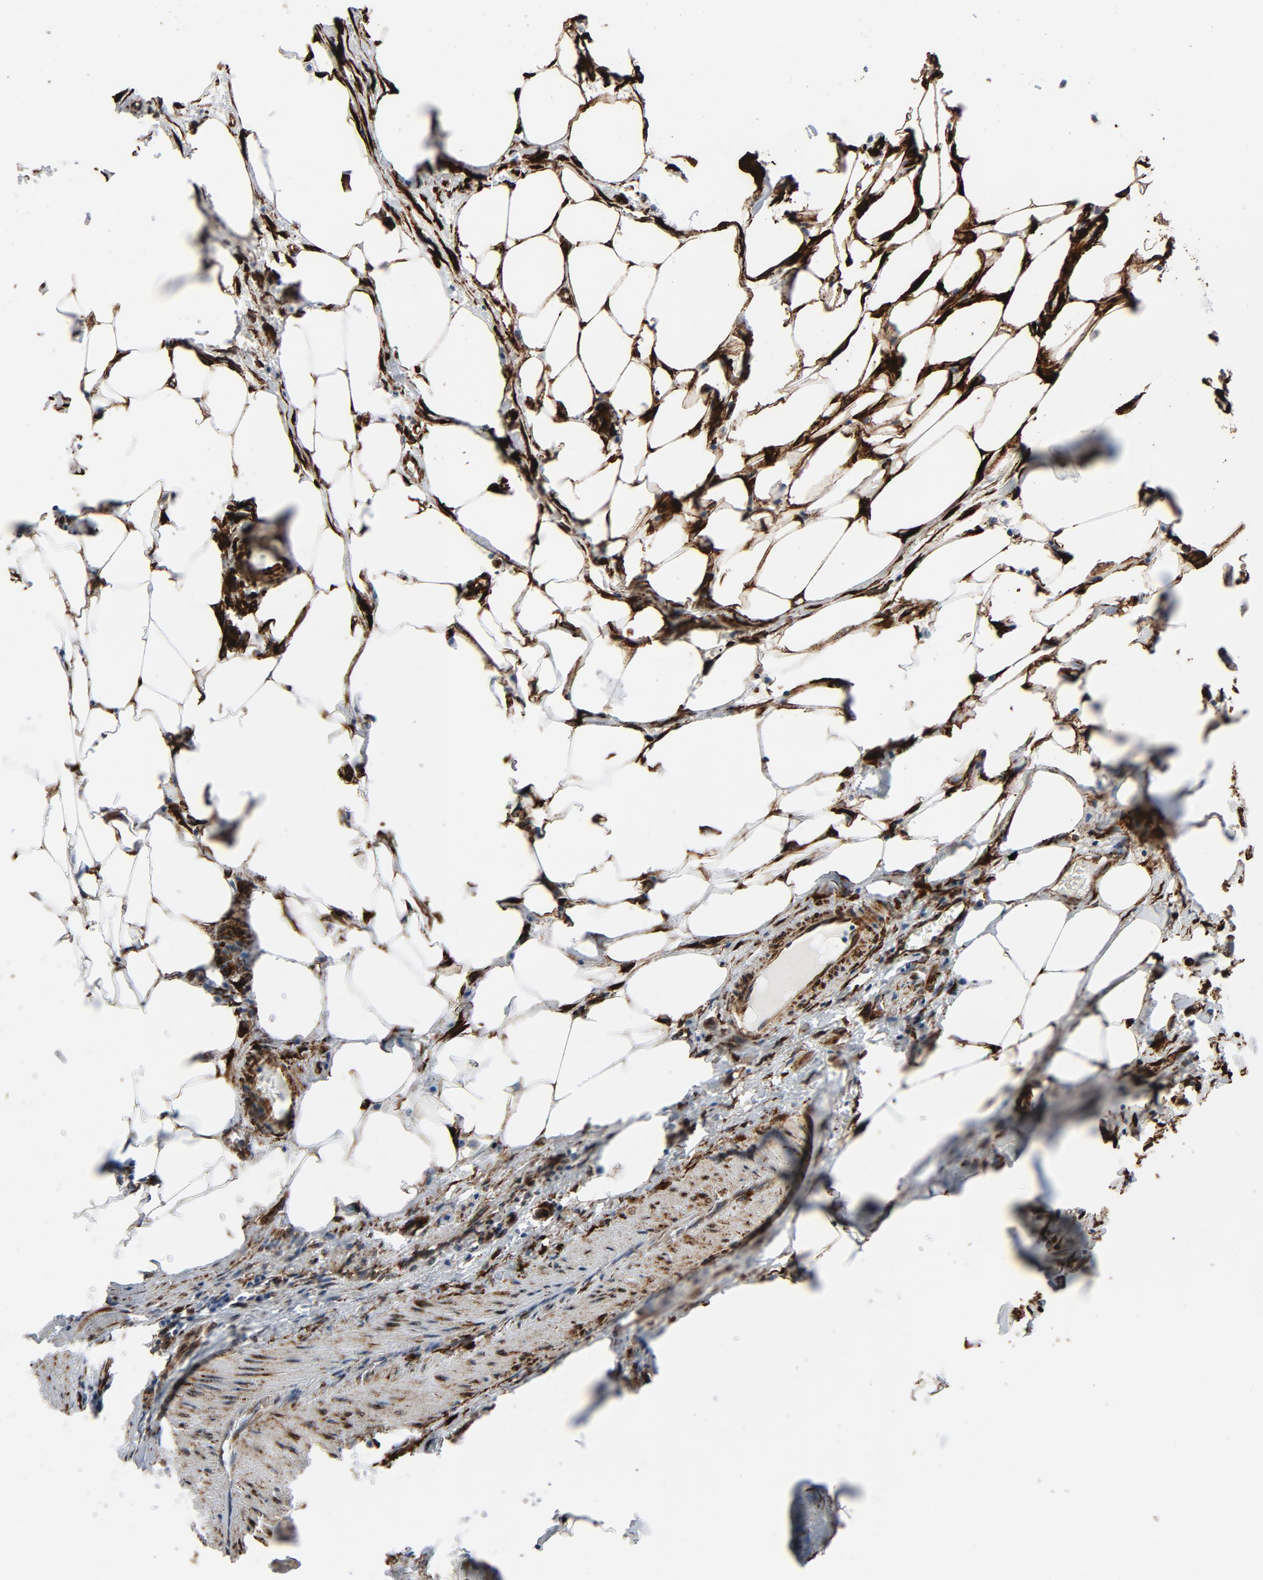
{"staining": {"intensity": "weak", "quantity": "<25%", "location": "cytoplasmic/membranous"}, "tissue": "colorectal cancer", "cell_type": "Tumor cells", "image_type": "cancer", "snomed": [{"axis": "morphology", "description": "Adenocarcinoma, NOS"}, {"axis": "topography", "description": "Colon"}], "caption": "Protein analysis of colorectal cancer shows no significant staining in tumor cells. (DAB IHC visualized using brightfield microscopy, high magnification).", "gene": "SERPINH1", "patient": {"sex": "female", "age": 55}}